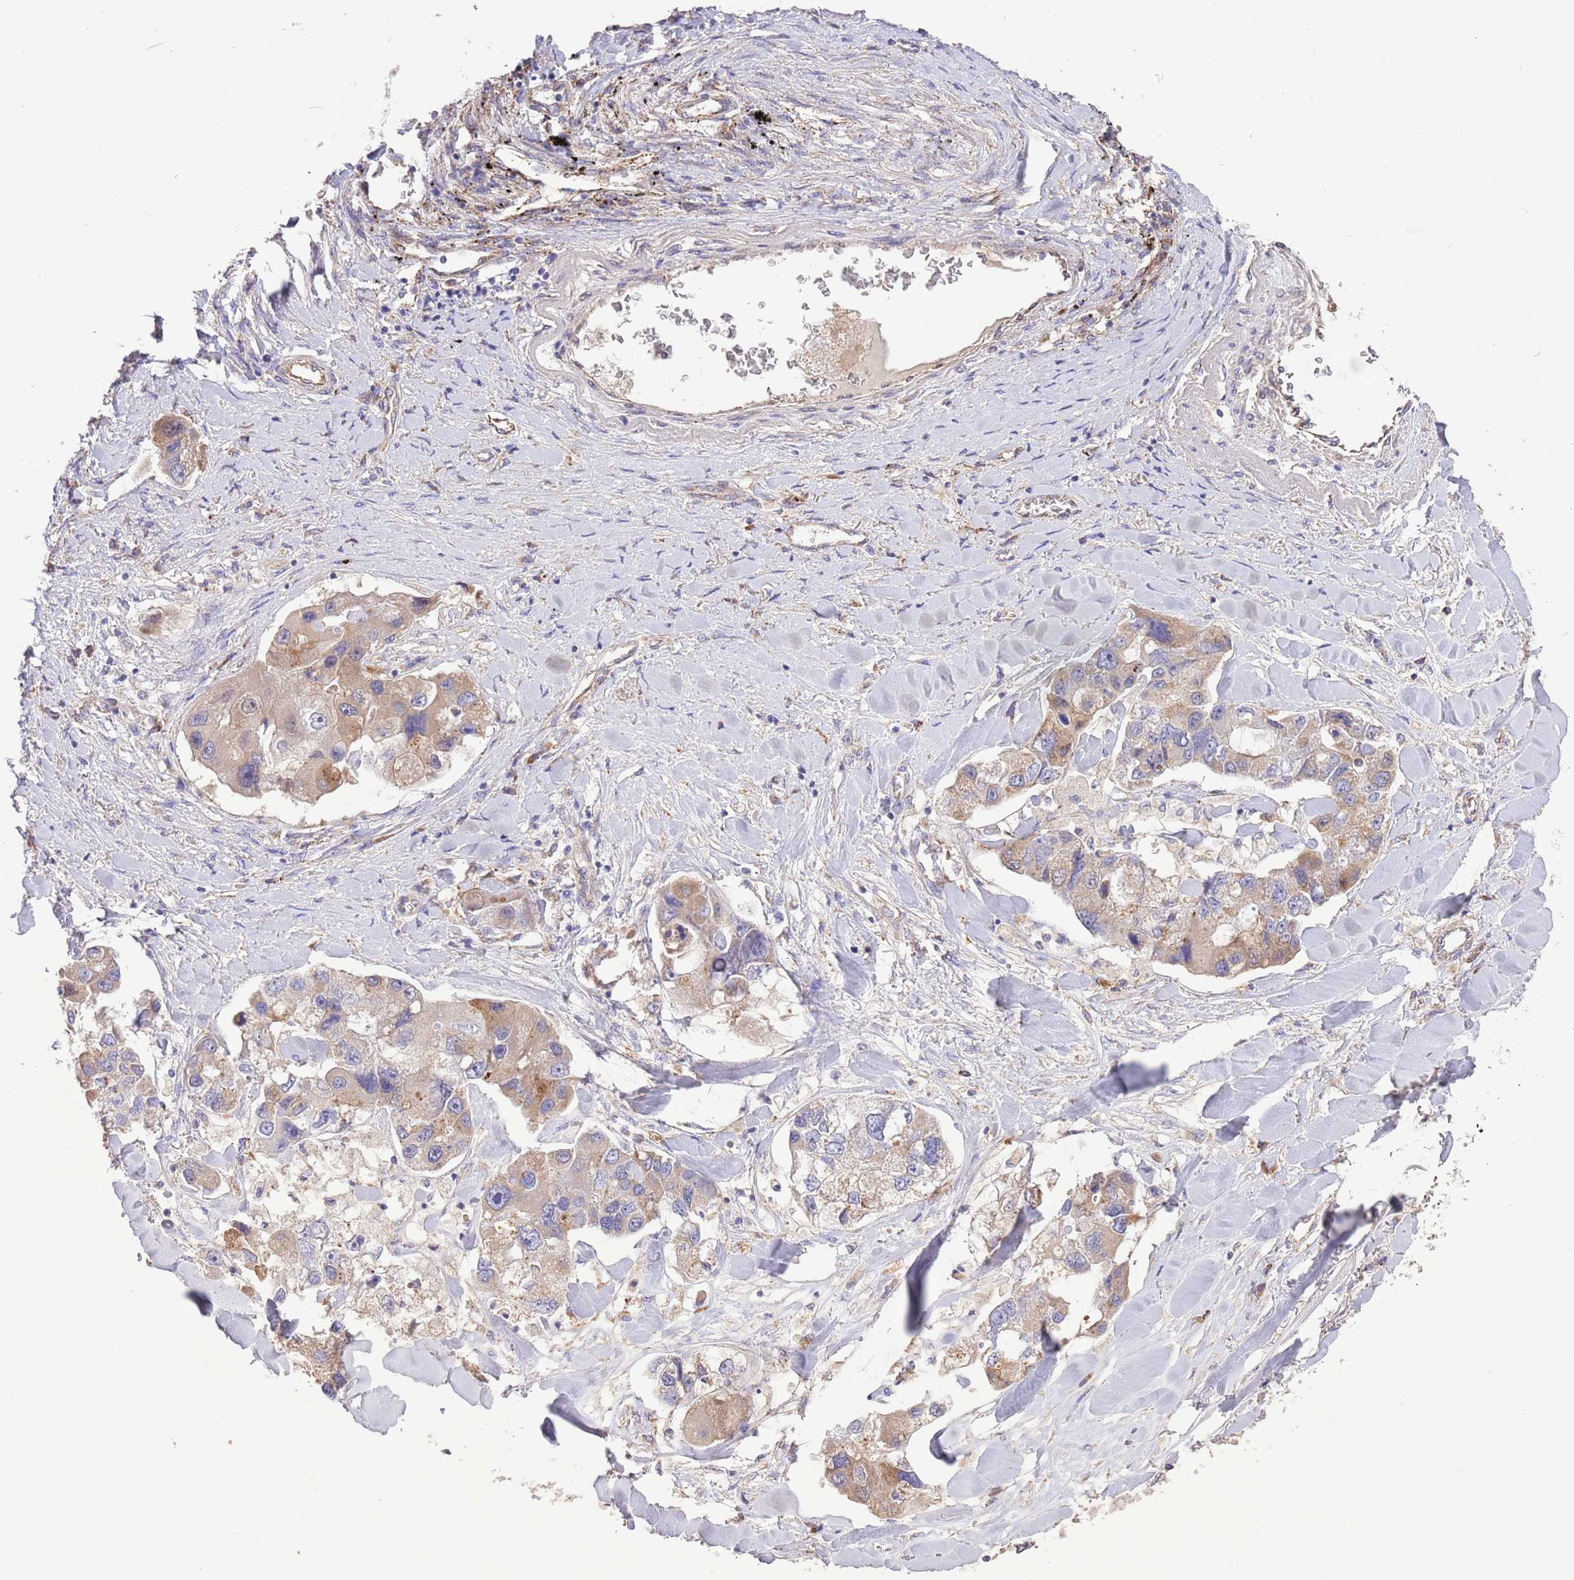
{"staining": {"intensity": "weak", "quantity": ">75%", "location": "cytoplasmic/membranous"}, "tissue": "lung cancer", "cell_type": "Tumor cells", "image_type": "cancer", "snomed": [{"axis": "morphology", "description": "Adenocarcinoma, NOS"}, {"axis": "topography", "description": "Lung"}], "caption": "A low amount of weak cytoplasmic/membranous expression is present in about >75% of tumor cells in lung adenocarcinoma tissue. The protein of interest is shown in brown color, while the nuclei are stained blue.", "gene": "DOCK6", "patient": {"sex": "female", "age": 54}}